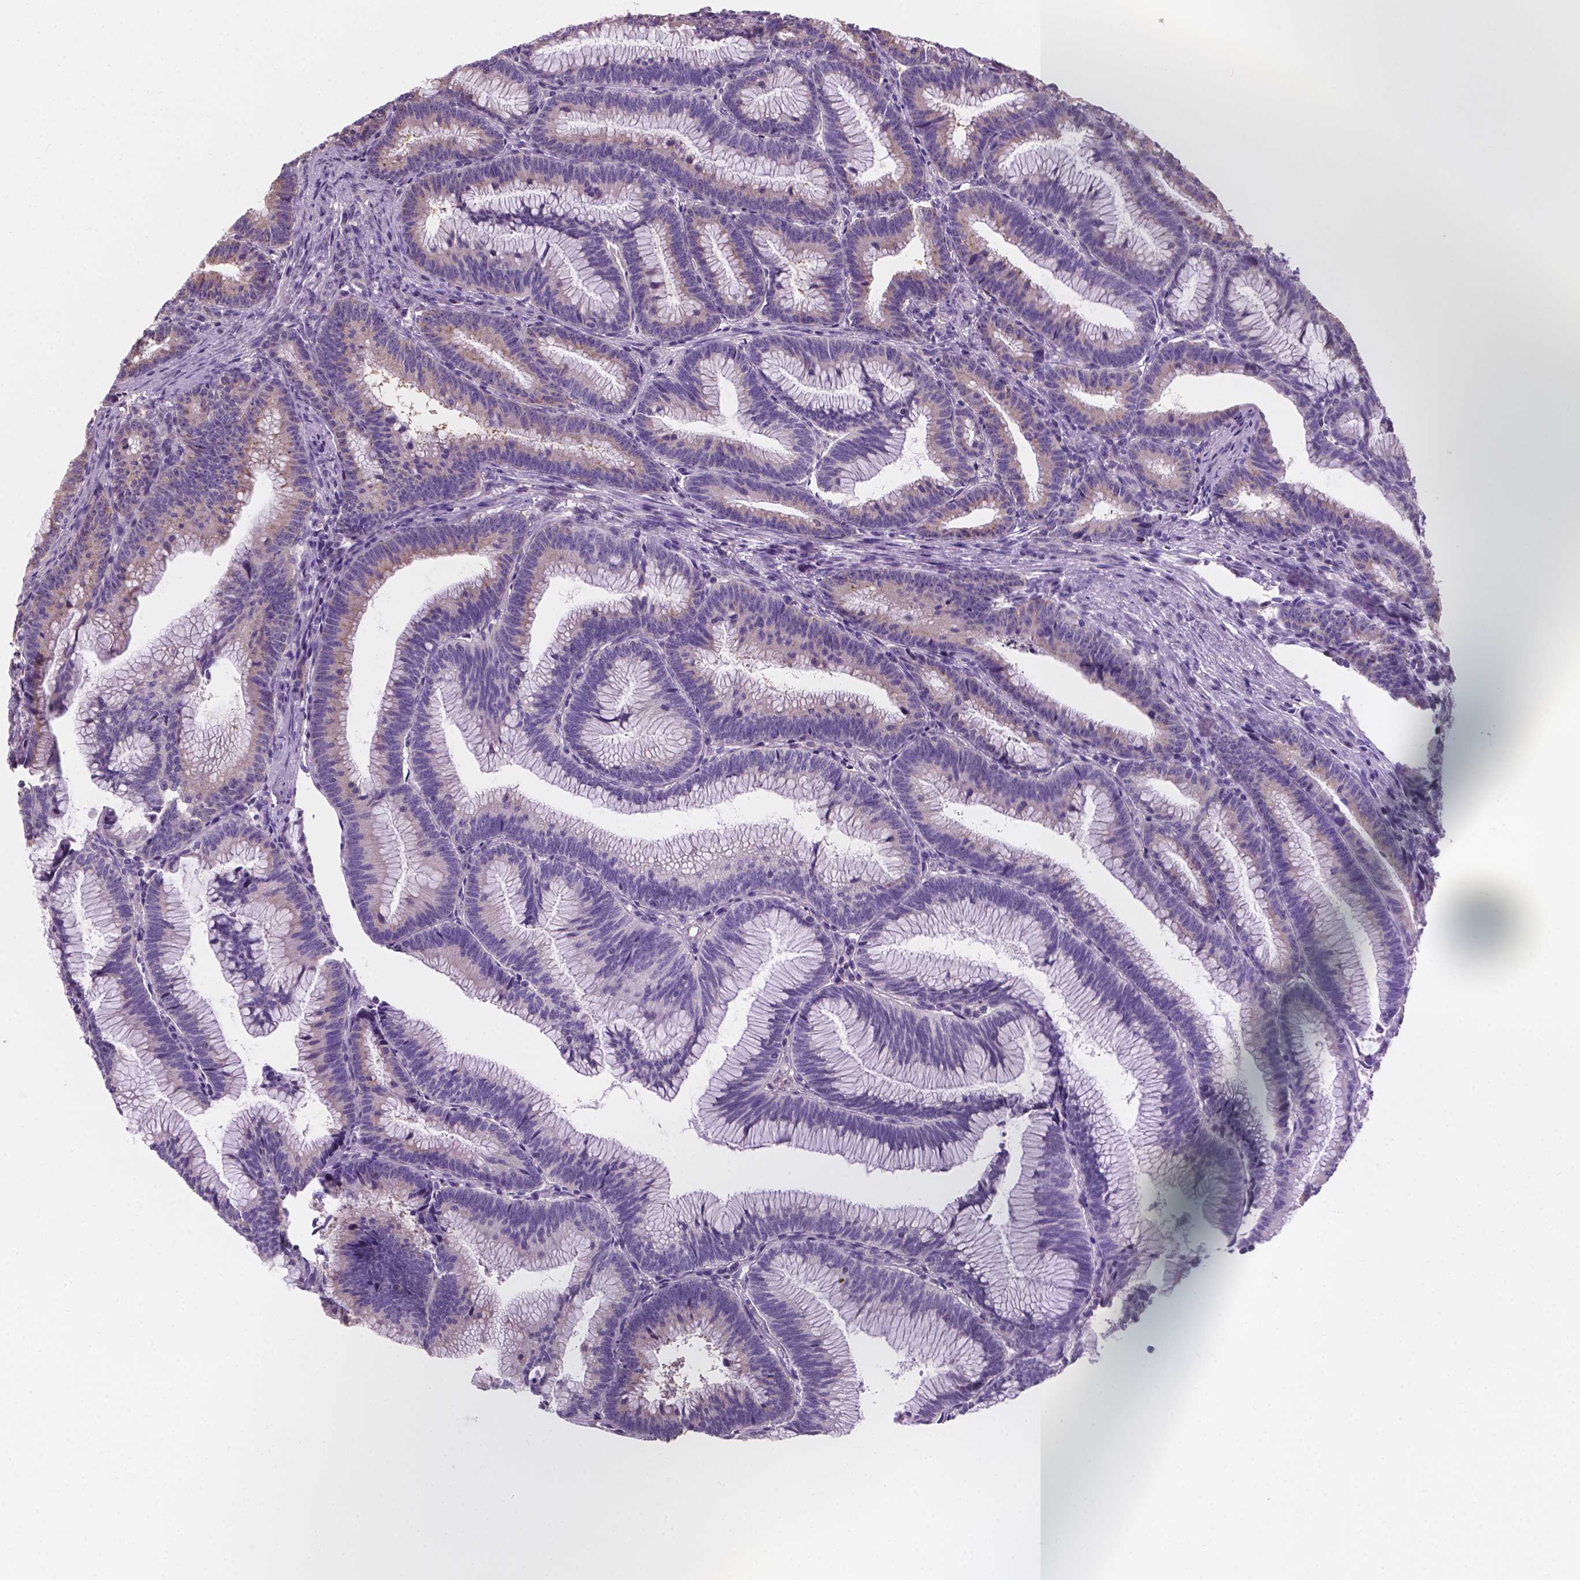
{"staining": {"intensity": "weak", "quantity": "<25%", "location": "cytoplasmic/membranous"}, "tissue": "colorectal cancer", "cell_type": "Tumor cells", "image_type": "cancer", "snomed": [{"axis": "morphology", "description": "Adenocarcinoma, NOS"}, {"axis": "topography", "description": "Colon"}], "caption": "Immunohistochemical staining of adenocarcinoma (colorectal) exhibits no significant staining in tumor cells.", "gene": "SBSN", "patient": {"sex": "female", "age": 78}}